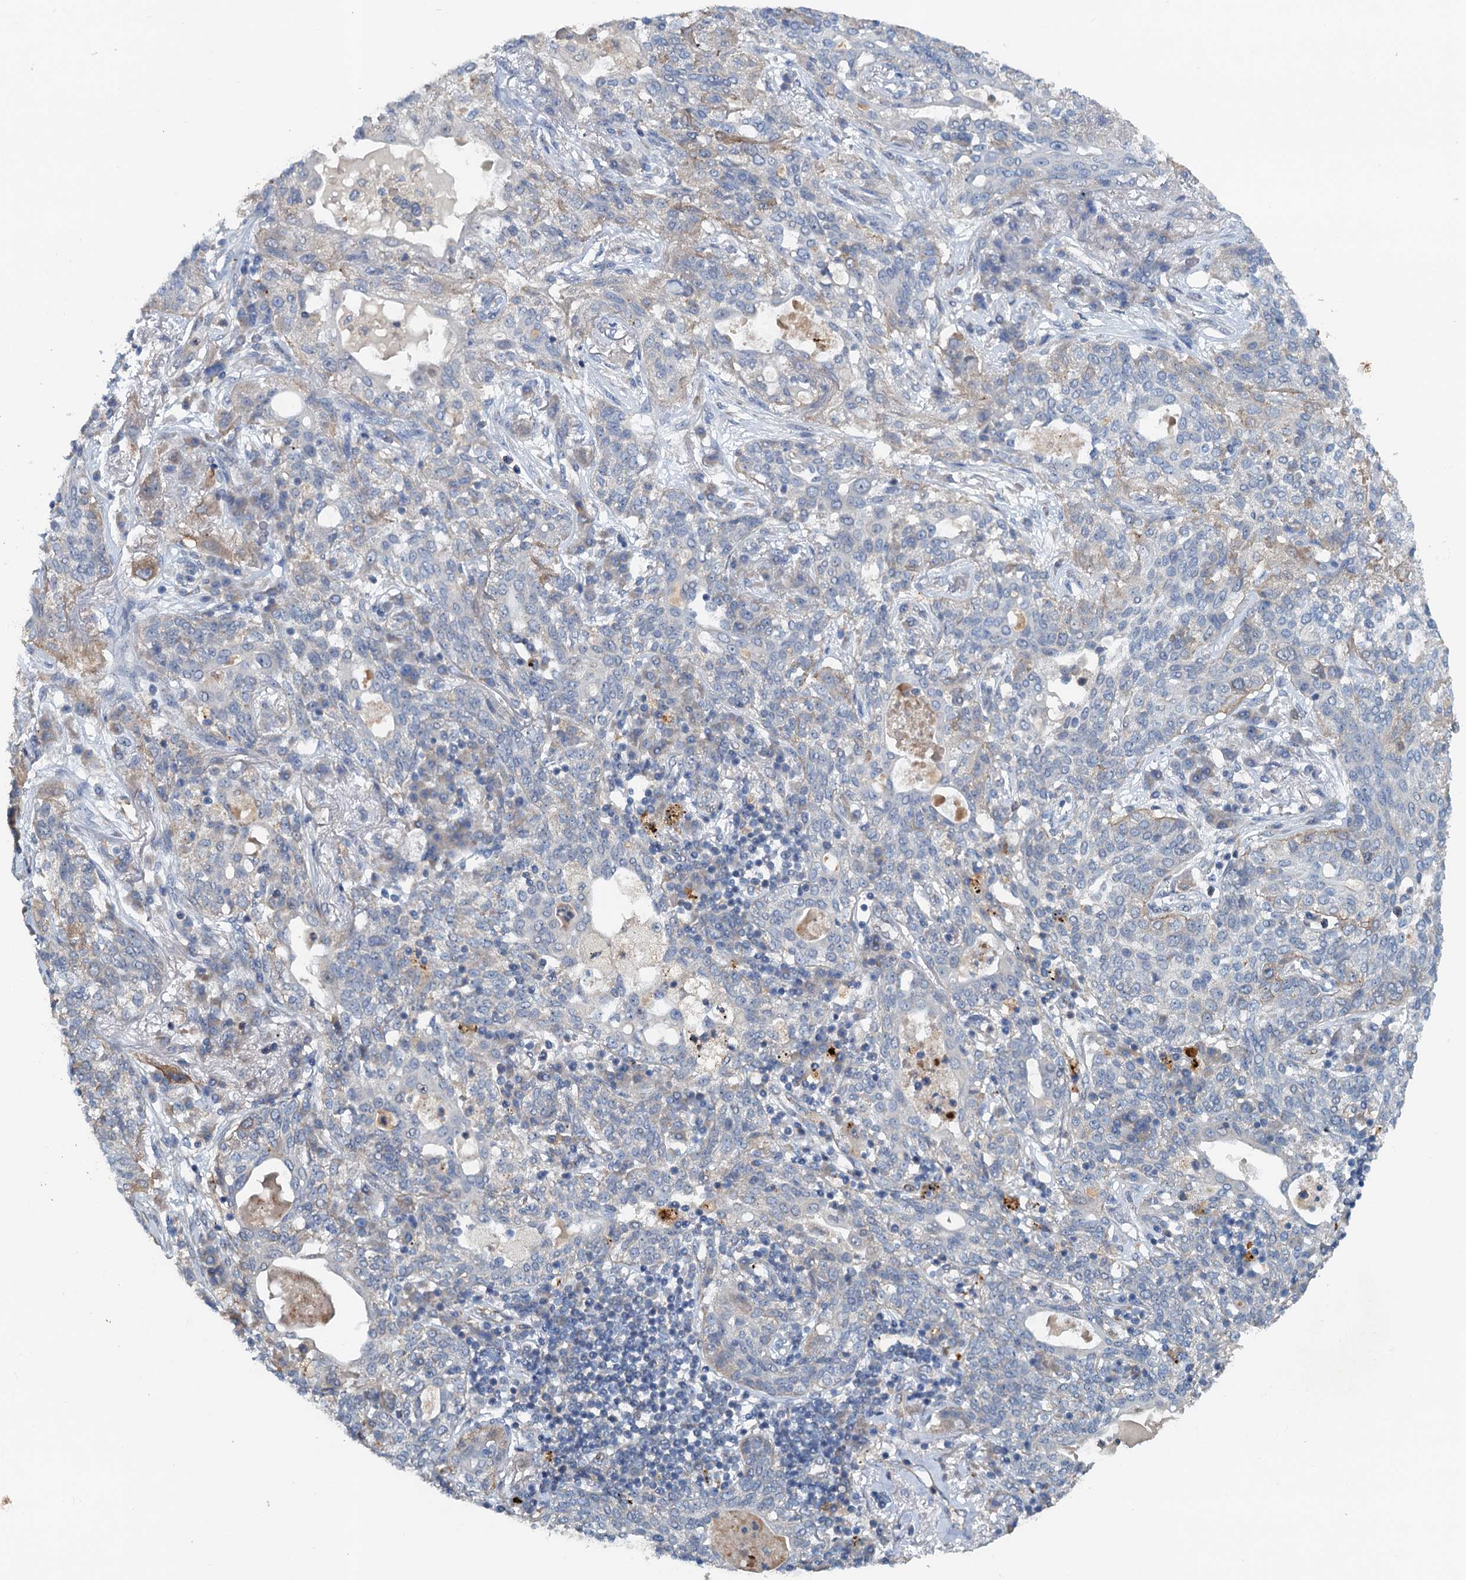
{"staining": {"intensity": "negative", "quantity": "none", "location": "none"}, "tissue": "lung cancer", "cell_type": "Tumor cells", "image_type": "cancer", "snomed": [{"axis": "morphology", "description": "Squamous cell carcinoma, NOS"}, {"axis": "topography", "description": "Lung"}], "caption": "High power microscopy histopathology image of an immunohistochemistry (IHC) photomicrograph of lung squamous cell carcinoma, revealing no significant expression in tumor cells. Nuclei are stained in blue.", "gene": "ZNF606", "patient": {"sex": "female", "age": 70}}